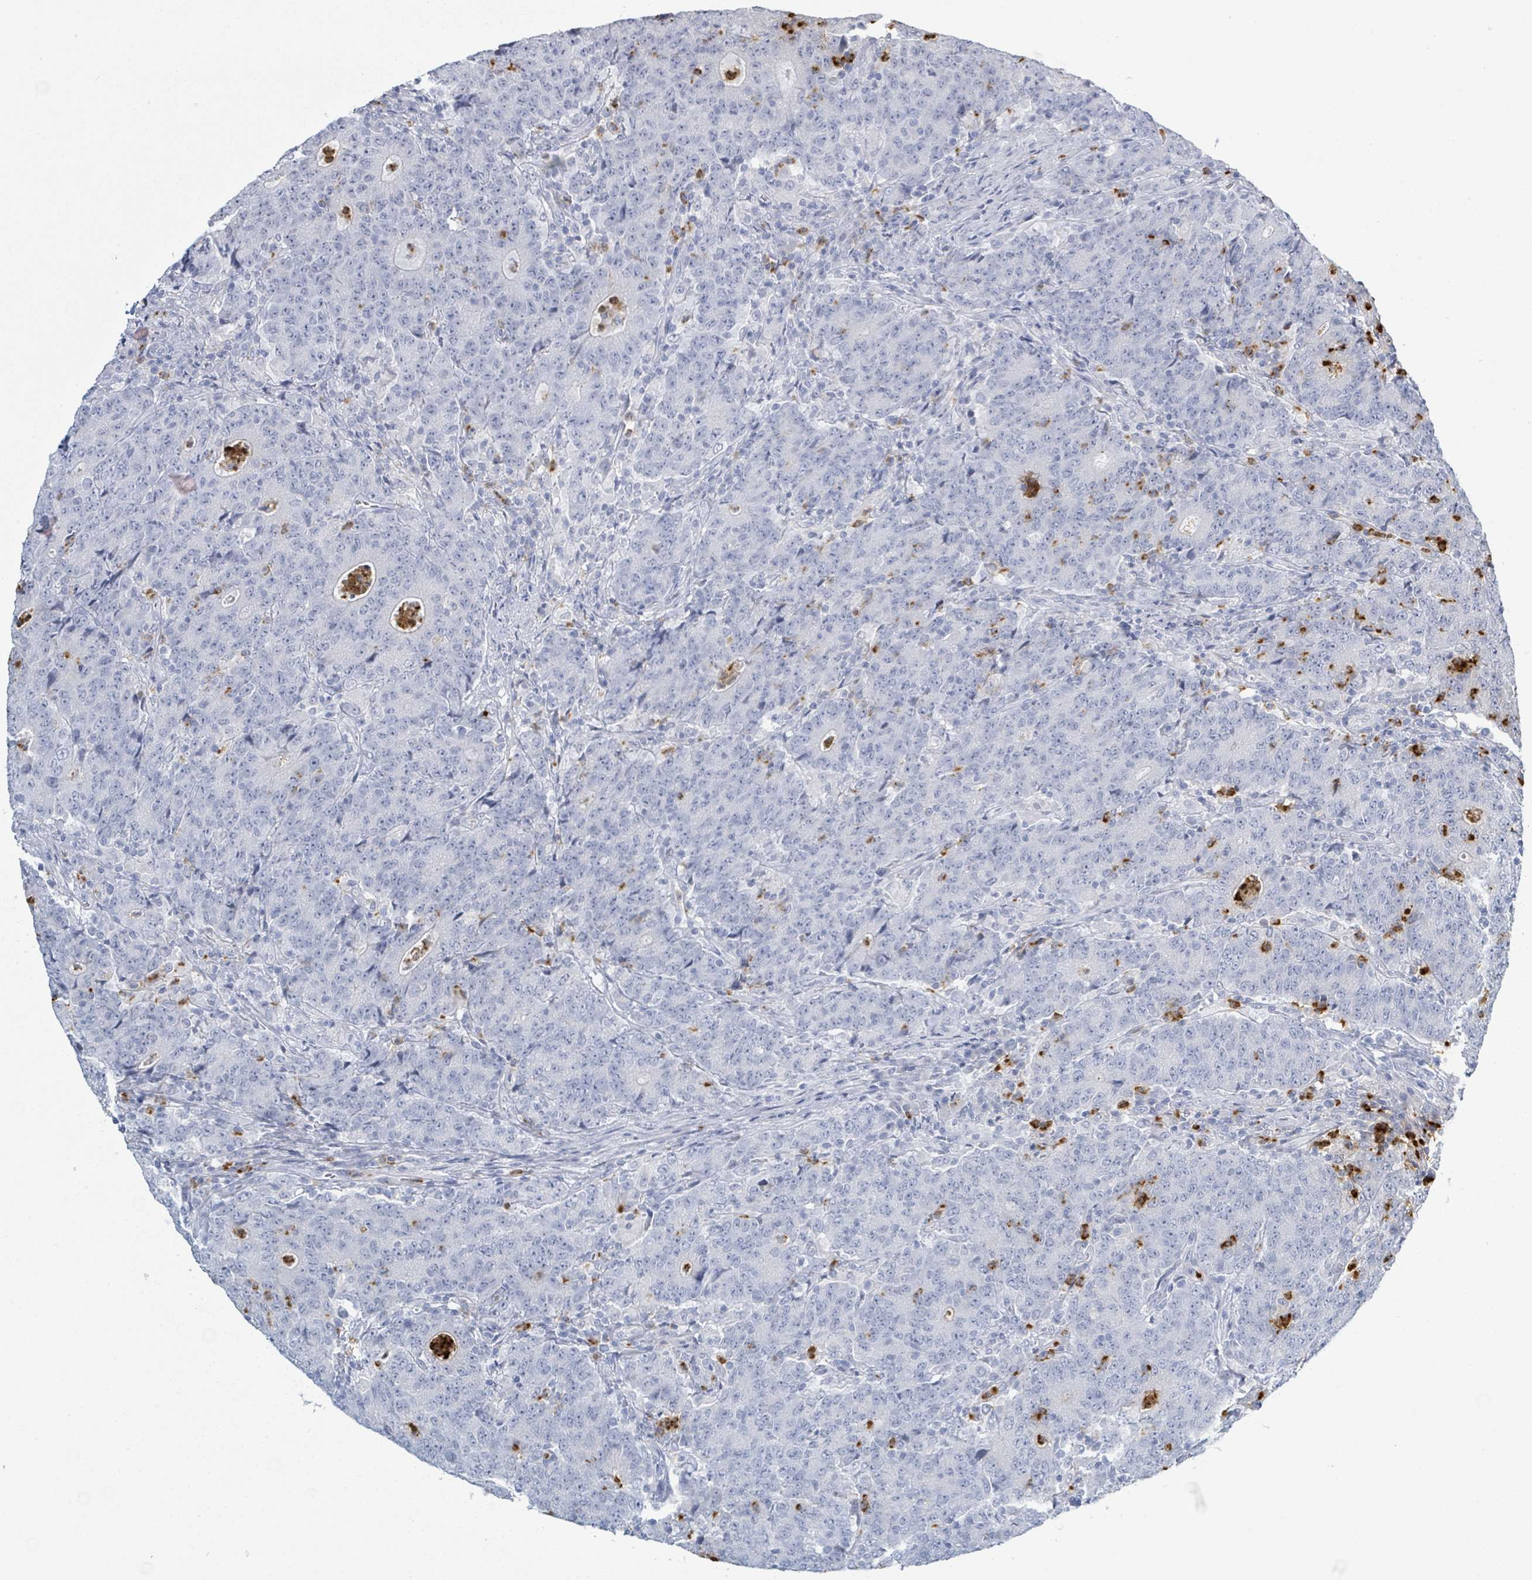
{"staining": {"intensity": "negative", "quantity": "none", "location": "none"}, "tissue": "colorectal cancer", "cell_type": "Tumor cells", "image_type": "cancer", "snomed": [{"axis": "morphology", "description": "Adenocarcinoma, NOS"}, {"axis": "topography", "description": "Colon"}], "caption": "There is no significant staining in tumor cells of adenocarcinoma (colorectal).", "gene": "DEFA4", "patient": {"sex": "female", "age": 75}}